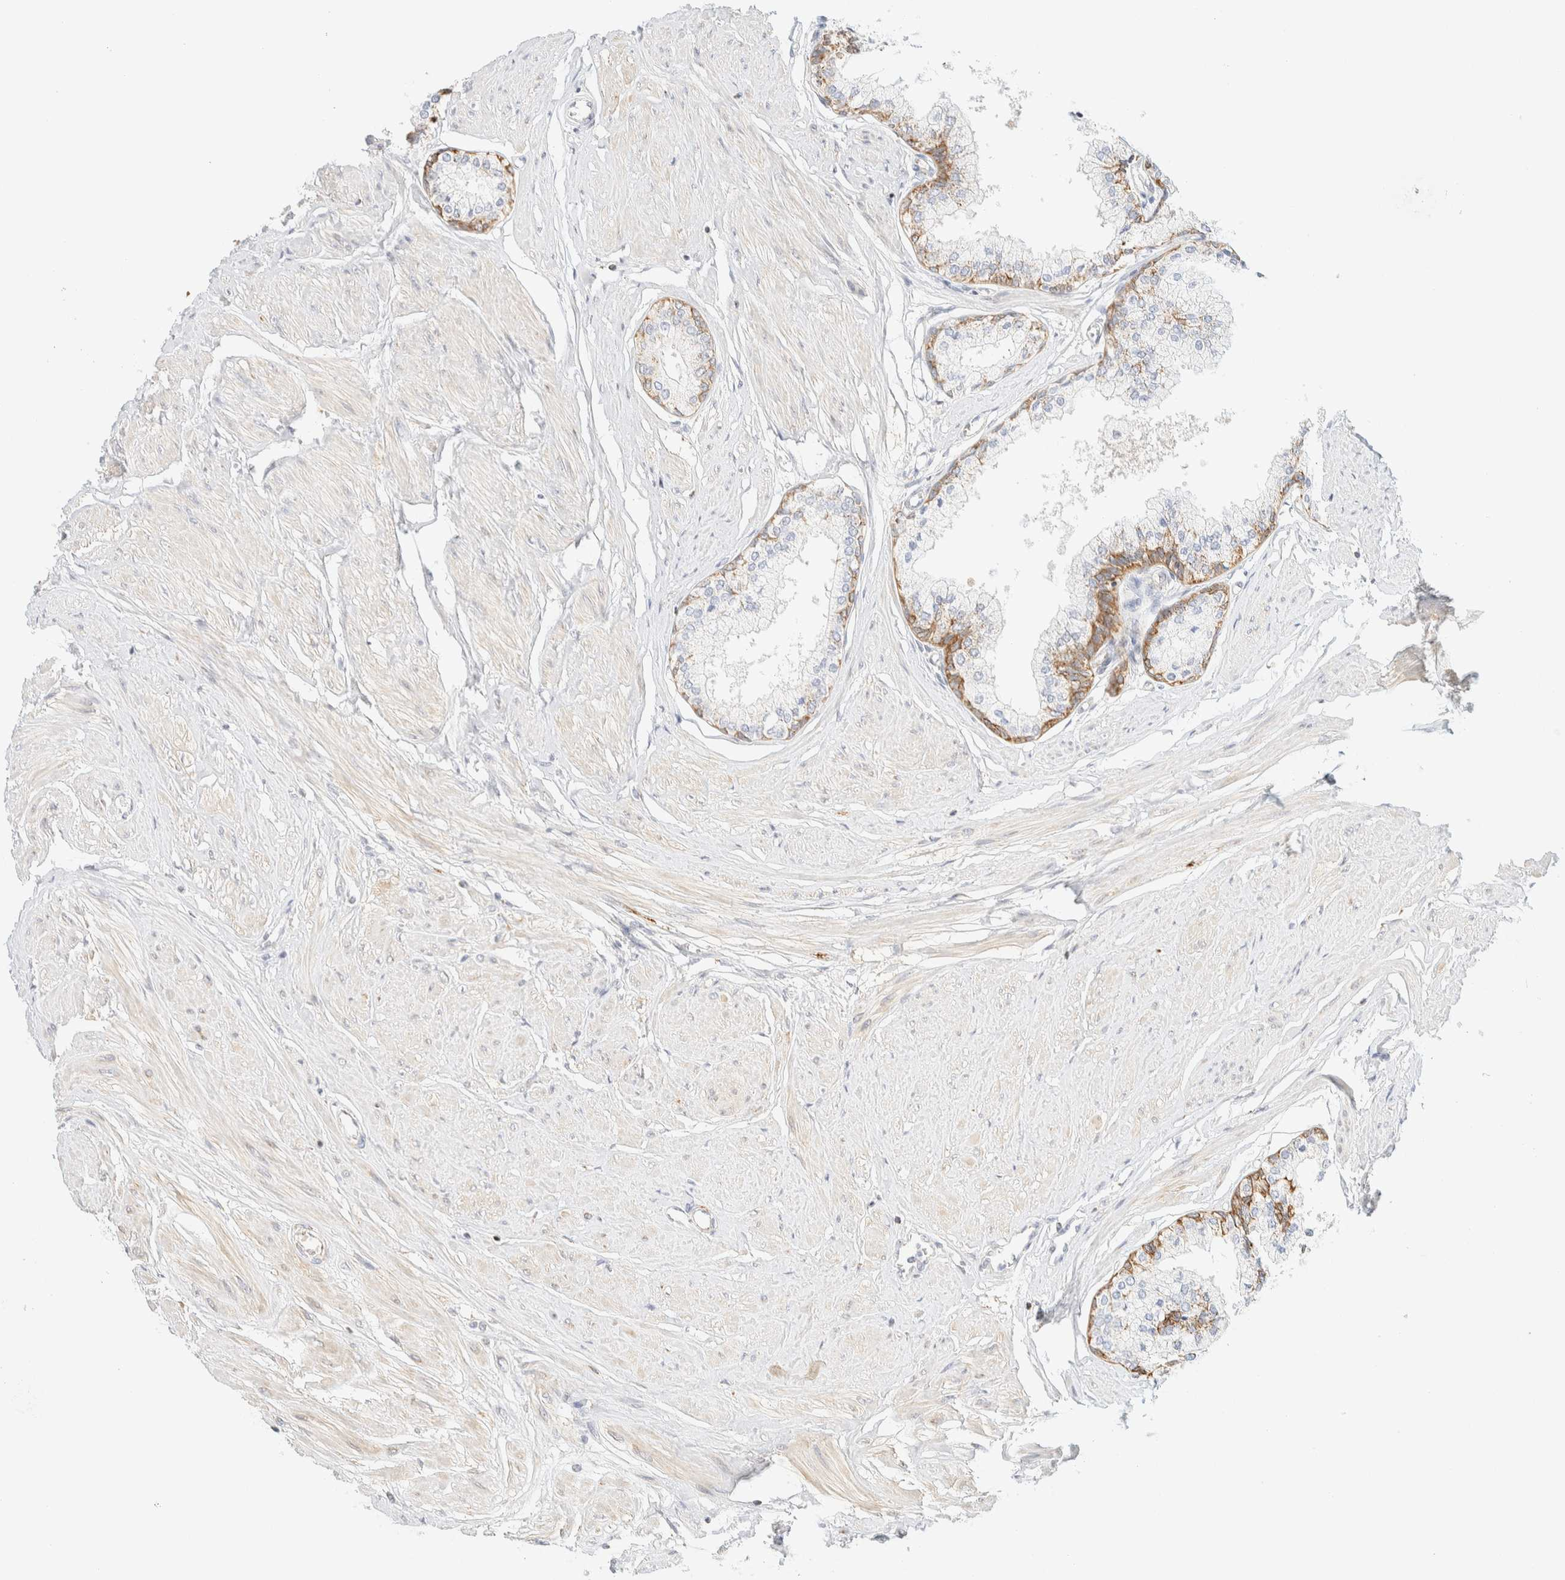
{"staining": {"intensity": "moderate", "quantity": ">75%", "location": "cytoplasmic/membranous"}, "tissue": "seminal vesicle", "cell_type": "Glandular cells", "image_type": "normal", "snomed": [{"axis": "morphology", "description": "Normal tissue, NOS"}, {"axis": "topography", "description": "Prostate"}, {"axis": "topography", "description": "Seminal veicle"}], "caption": "Unremarkable seminal vesicle exhibits moderate cytoplasmic/membranous expression in approximately >75% of glandular cells, visualized by immunohistochemistry. Nuclei are stained in blue.", "gene": "PPM1K", "patient": {"sex": "male", "age": 60}}